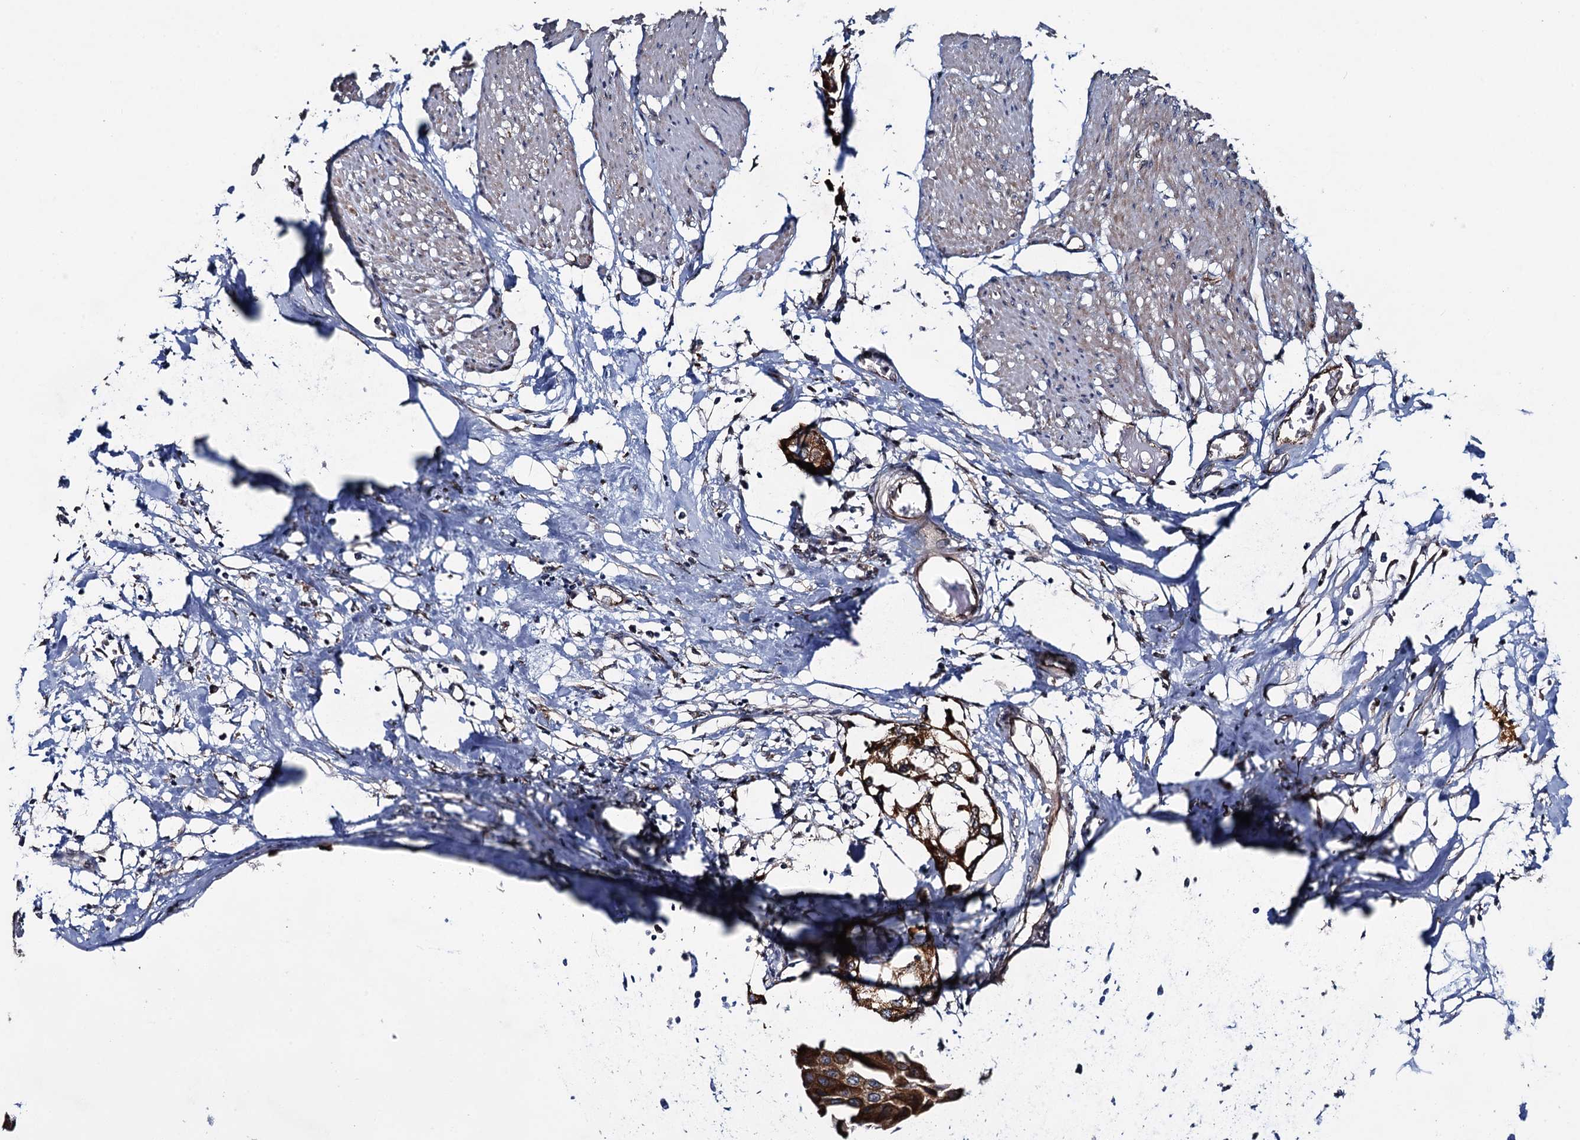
{"staining": {"intensity": "strong", "quantity": ">75%", "location": "cytoplasmic/membranous"}, "tissue": "urothelial cancer", "cell_type": "Tumor cells", "image_type": "cancer", "snomed": [{"axis": "morphology", "description": "Urothelial carcinoma, High grade"}, {"axis": "topography", "description": "Urinary bladder"}], "caption": "Strong cytoplasmic/membranous protein expression is appreciated in approximately >75% of tumor cells in urothelial cancer. The staining was performed using DAB (3,3'-diaminobenzidine), with brown indicating positive protein expression. Nuclei are stained blue with hematoxylin.", "gene": "EVX2", "patient": {"sex": "male", "age": 64}}